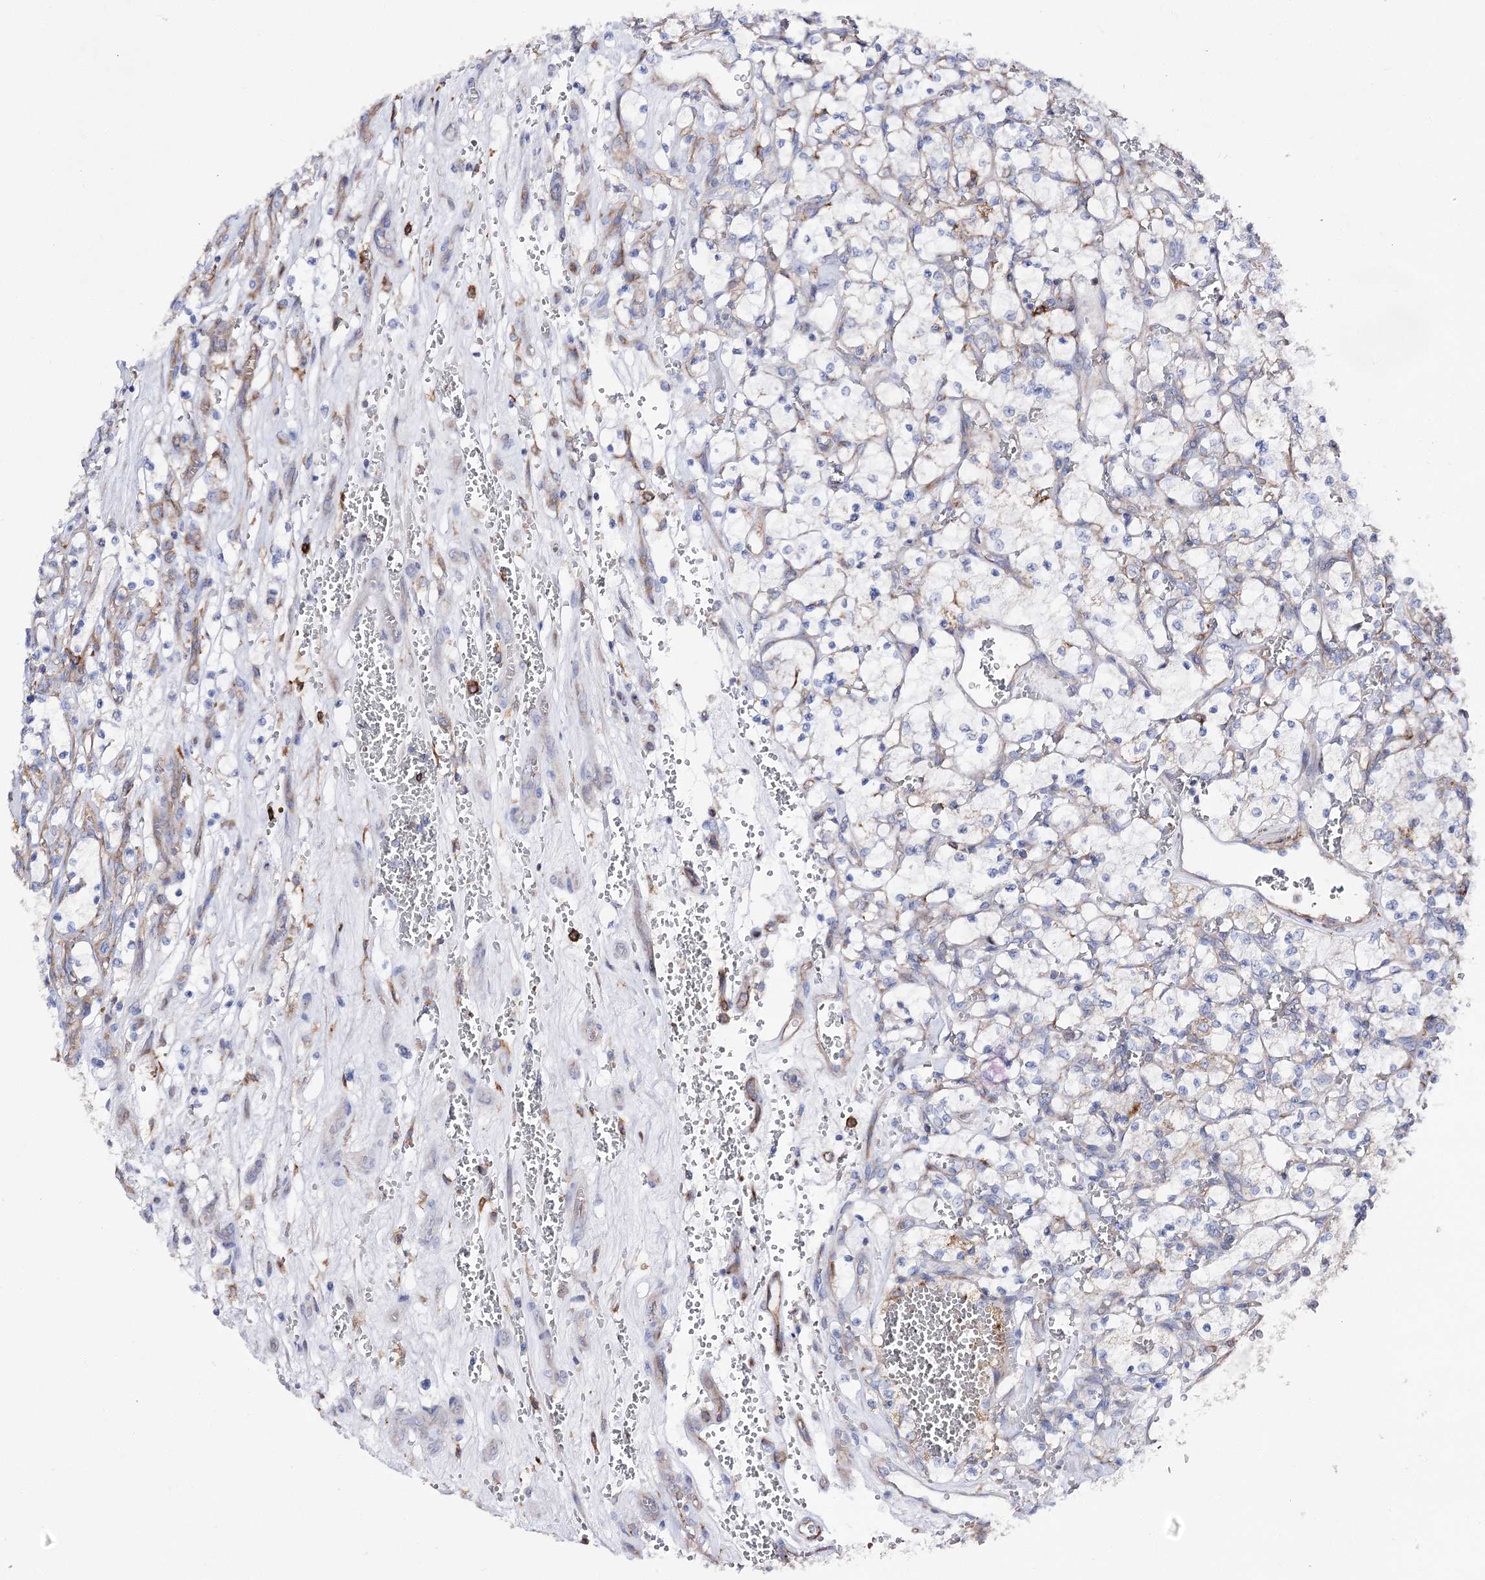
{"staining": {"intensity": "negative", "quantity": "none", "location": "none"}, "tissue": "renal cancer", "cell_type": "Tumor cells", "image_type": "cancer", "snomed": [{"axis": "morphology", "description": "Adenocarcinoma, NOS"}, {"axis": "topography", "description": "Kidney"}], "caption": "Tumor cells show no significant protein staining in renal cancer (adenocarcinoma).", "gene": "COX15", "patient": {"sex": "female", "age": 69}}